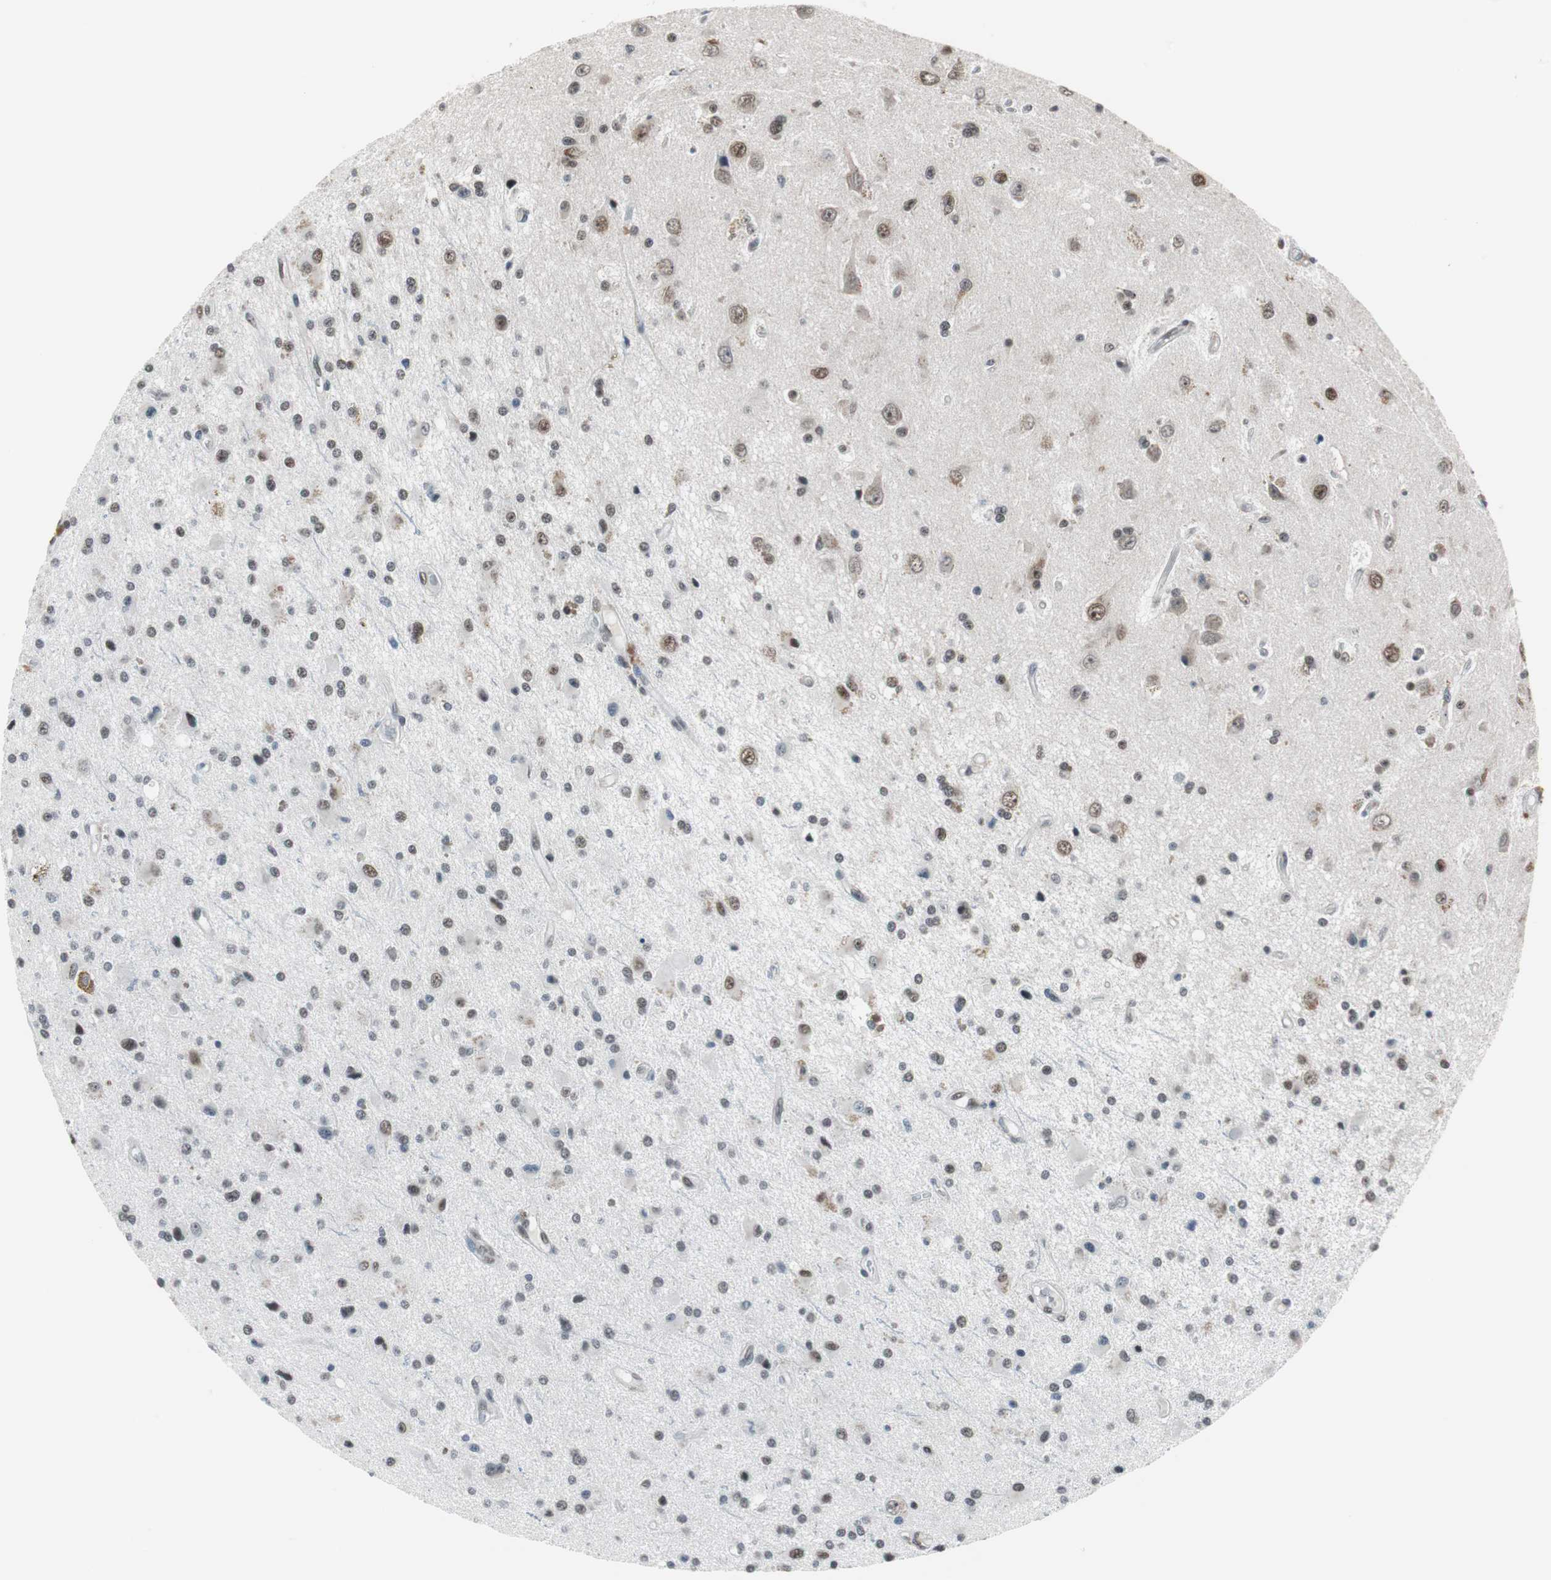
{"staining": {"intensity": "moderate", "quantity": "25%-75%", "location": "nuclear"}, "tissue": "glioma", "cell_type": "Tumor cells", "image_type": "cancer", "snomed": [{"axis": "morphology", "description": "Glioma, malignant, Low grade"}, {"axis": "topography", "description": "Brain"}], "caption": "A photomicrograph of human low-grade glioma (malignant) stained for a protein reveals moderate nuclear brown staining in tumor cells.", "gene": "TAF7", "patient": {"sex": "male", "age": 58}}